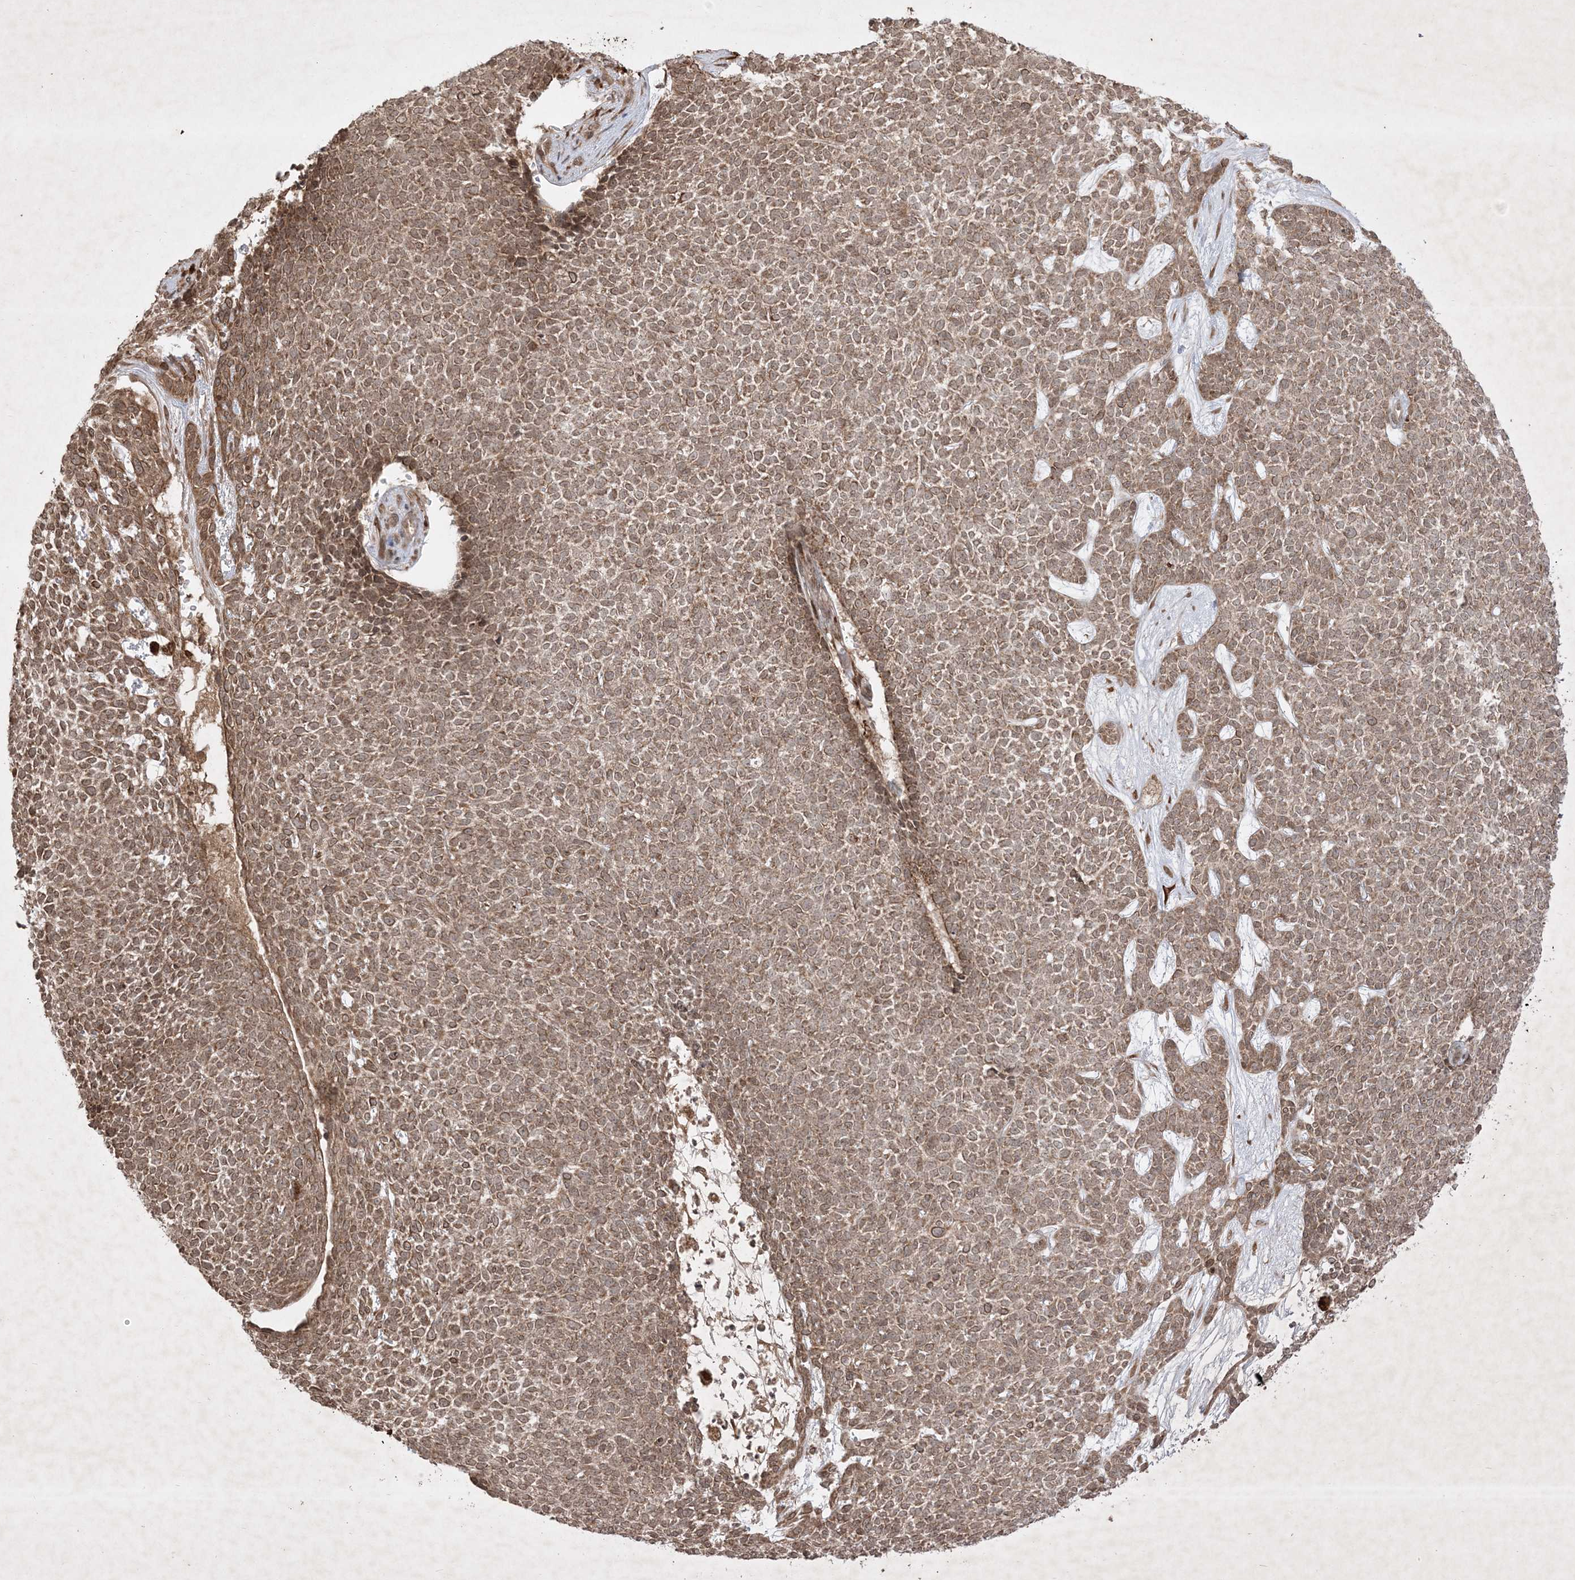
{"staining": {"intensity": "moderate", "quantity": ">75%", "location": "cytoplasmic/membranous"}, "tissue": "skin cancer", "cell_type": "Tumor cells", "image_type": "cancer", "snomed": [{"axis": "morphology", "description": "Basal cell carcinoma"}, {"axis": "topography", "description": "Skin"}], "caption": "High-magnification brightfield microscopy of skin basal cell carcinoma stained with DAB (brown) and counterstained with hematoxylin (blue). tumor cells exhibit moderate cytoplasmic/membranous staining is seen in approximately>75% of cells.", "gene": "PTK6", "patient": {"sex": "female", "age": 84}}